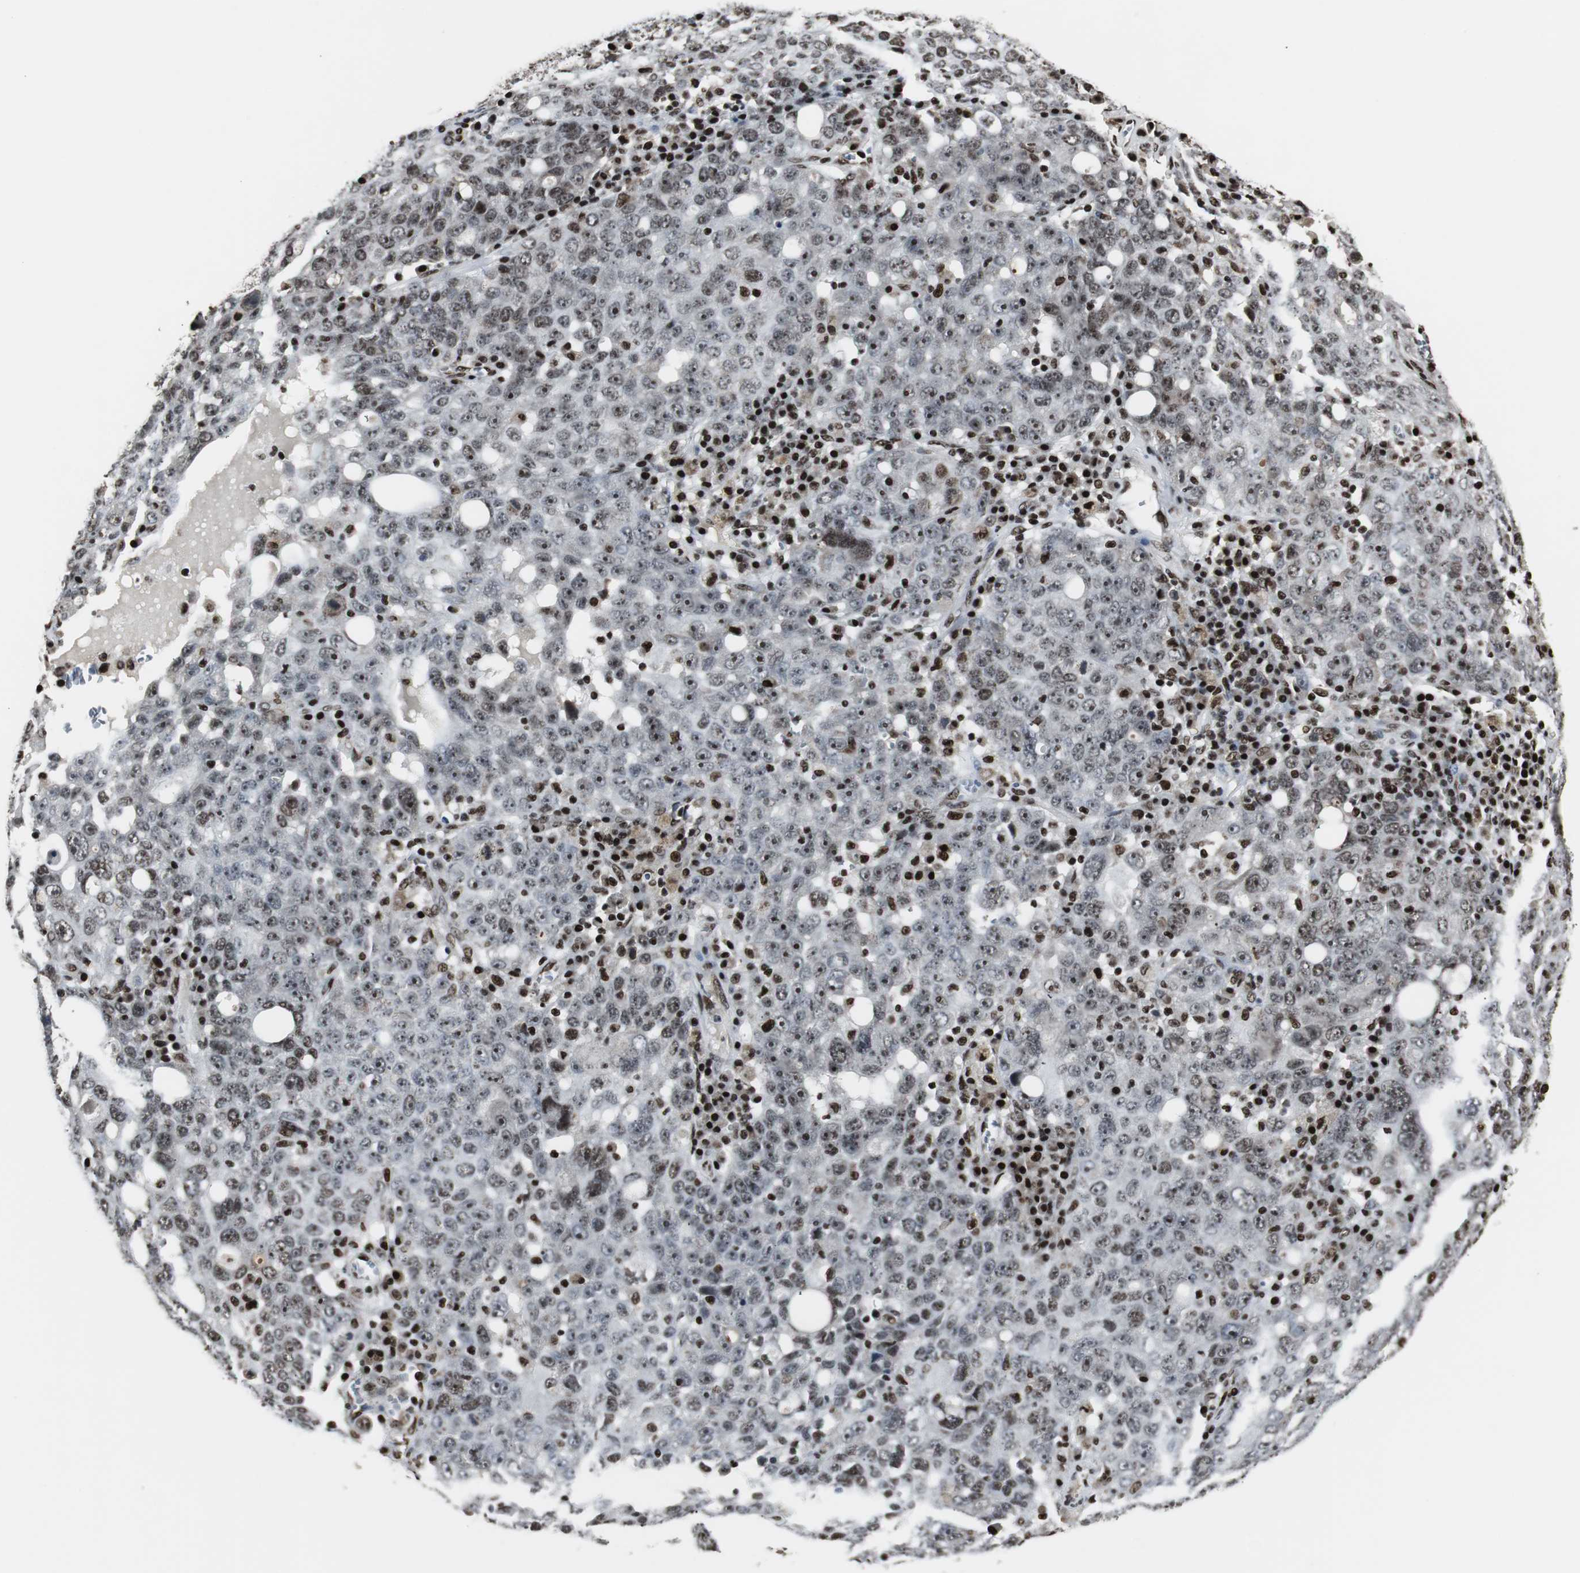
{"staining": {"intensity": "moderate", "quantity": ">75%", "location": "nuclear"}, "tissue": "ovarian cancer", "cell_type": "Tumor cells", "image_type": "cancer", "snomed": [{"axis": "morphology", "description": "Carcinoma, endometroid"}, {"axis": "topography", "description": "Ovary"}], "caption": "Immunohistochemical staining of ovarian endometroid carcinoma shows medium levels of moderate nuclear protein positivity in about >75% of tumor cells.", "gene": "PARN", "patient": {"sex": "female", "age": 62}}